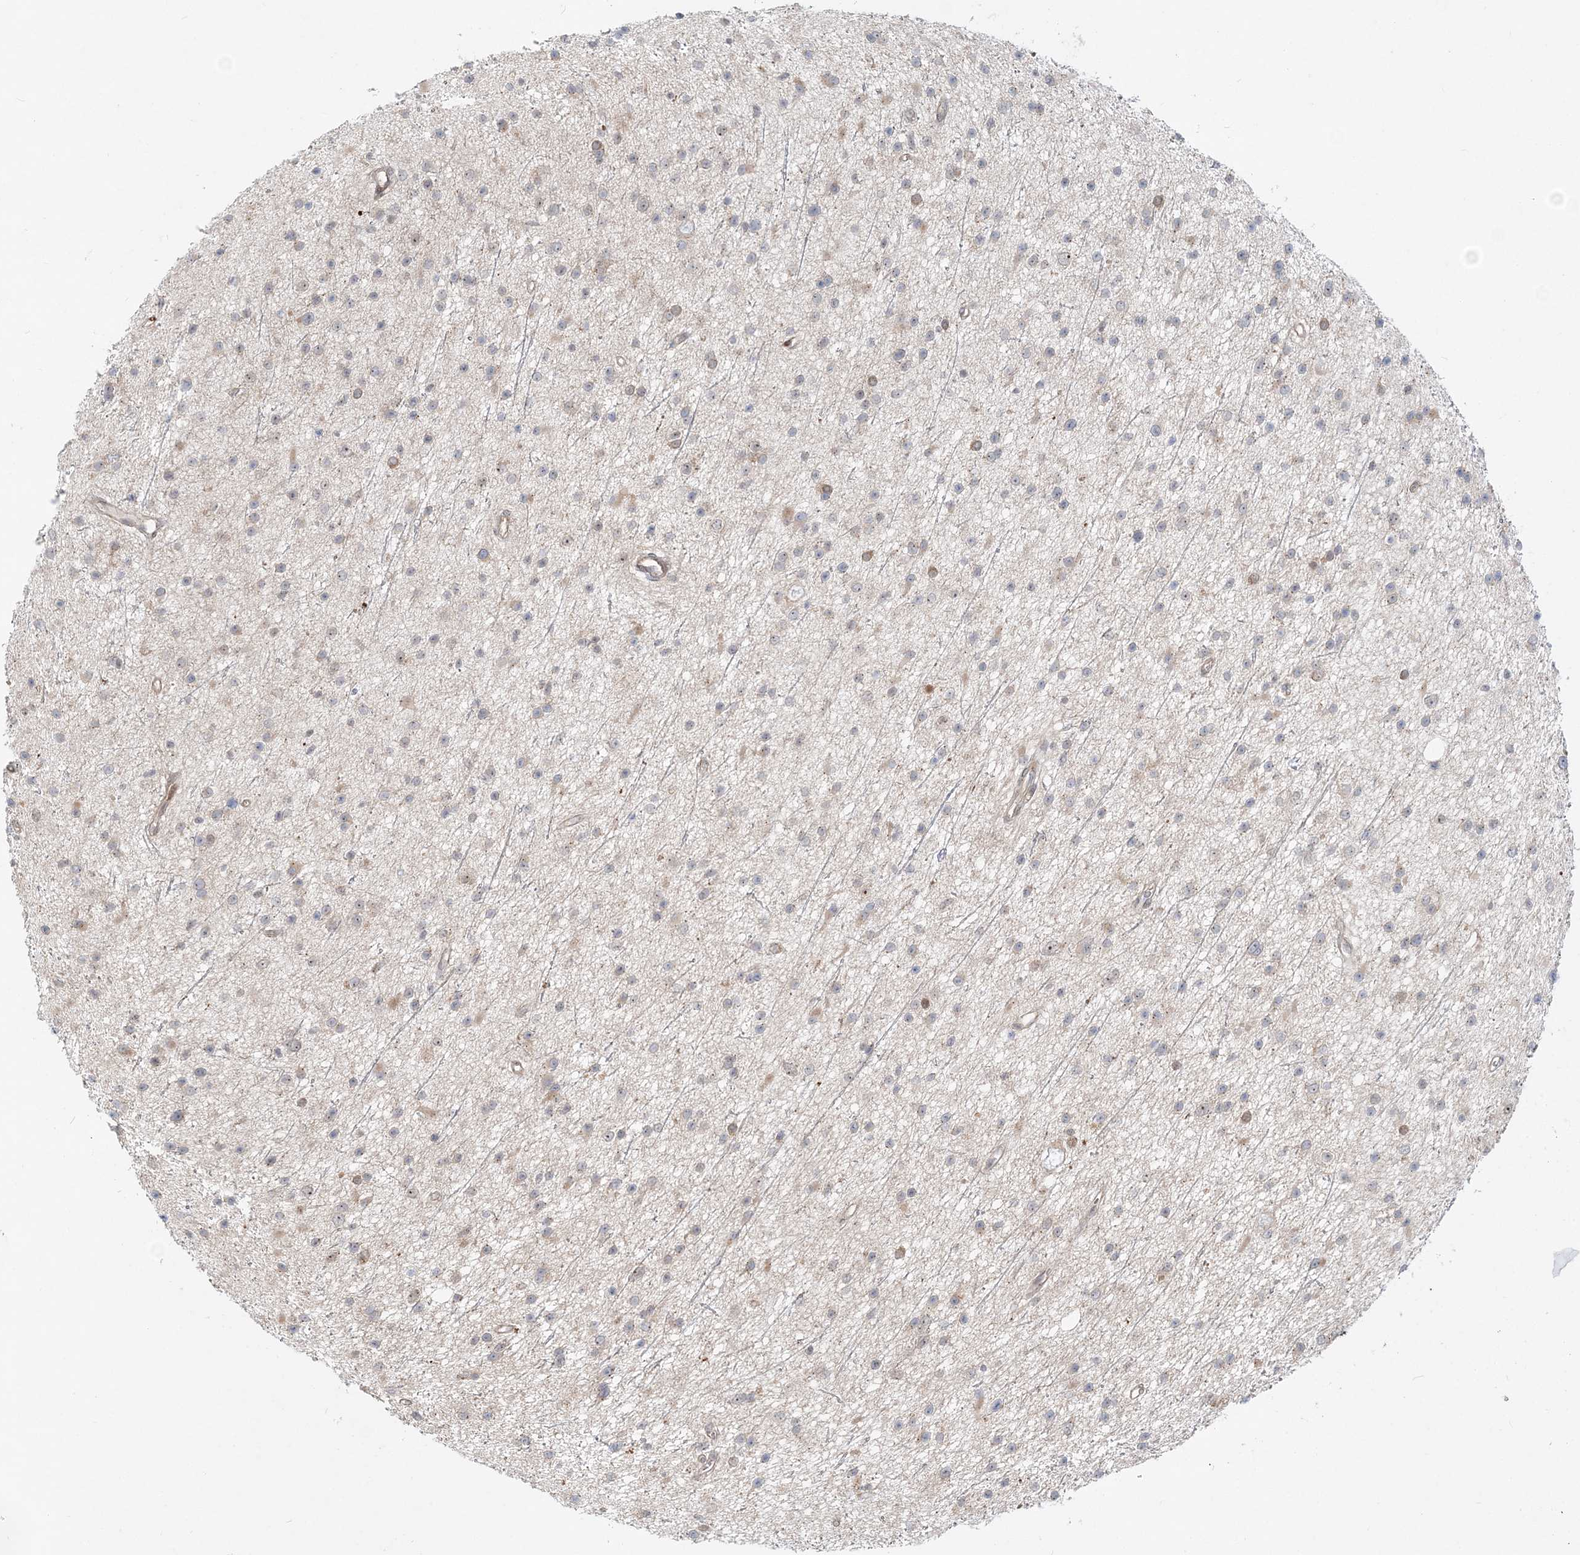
{"staining": {"intensity": "weak", "quantity": "<25%", "location": "cytoplasmic/membranous"}, "tissue": "glioma", "cell_type": "Tumor cells", "image_type": "cancer", "snomed": [{"axis": "morphology", "description": "Glioma, malignant, Low grade"}, {"axis": "topography", "description": "Cerebral cortex"}], "caption": "High power microscopy photomicrograph of an IHC photomicrograph of glioma, revealing no significant expression in tumor cells.", "gene": "CXXC5", "patient": {"sex": "female", "age": 39}}